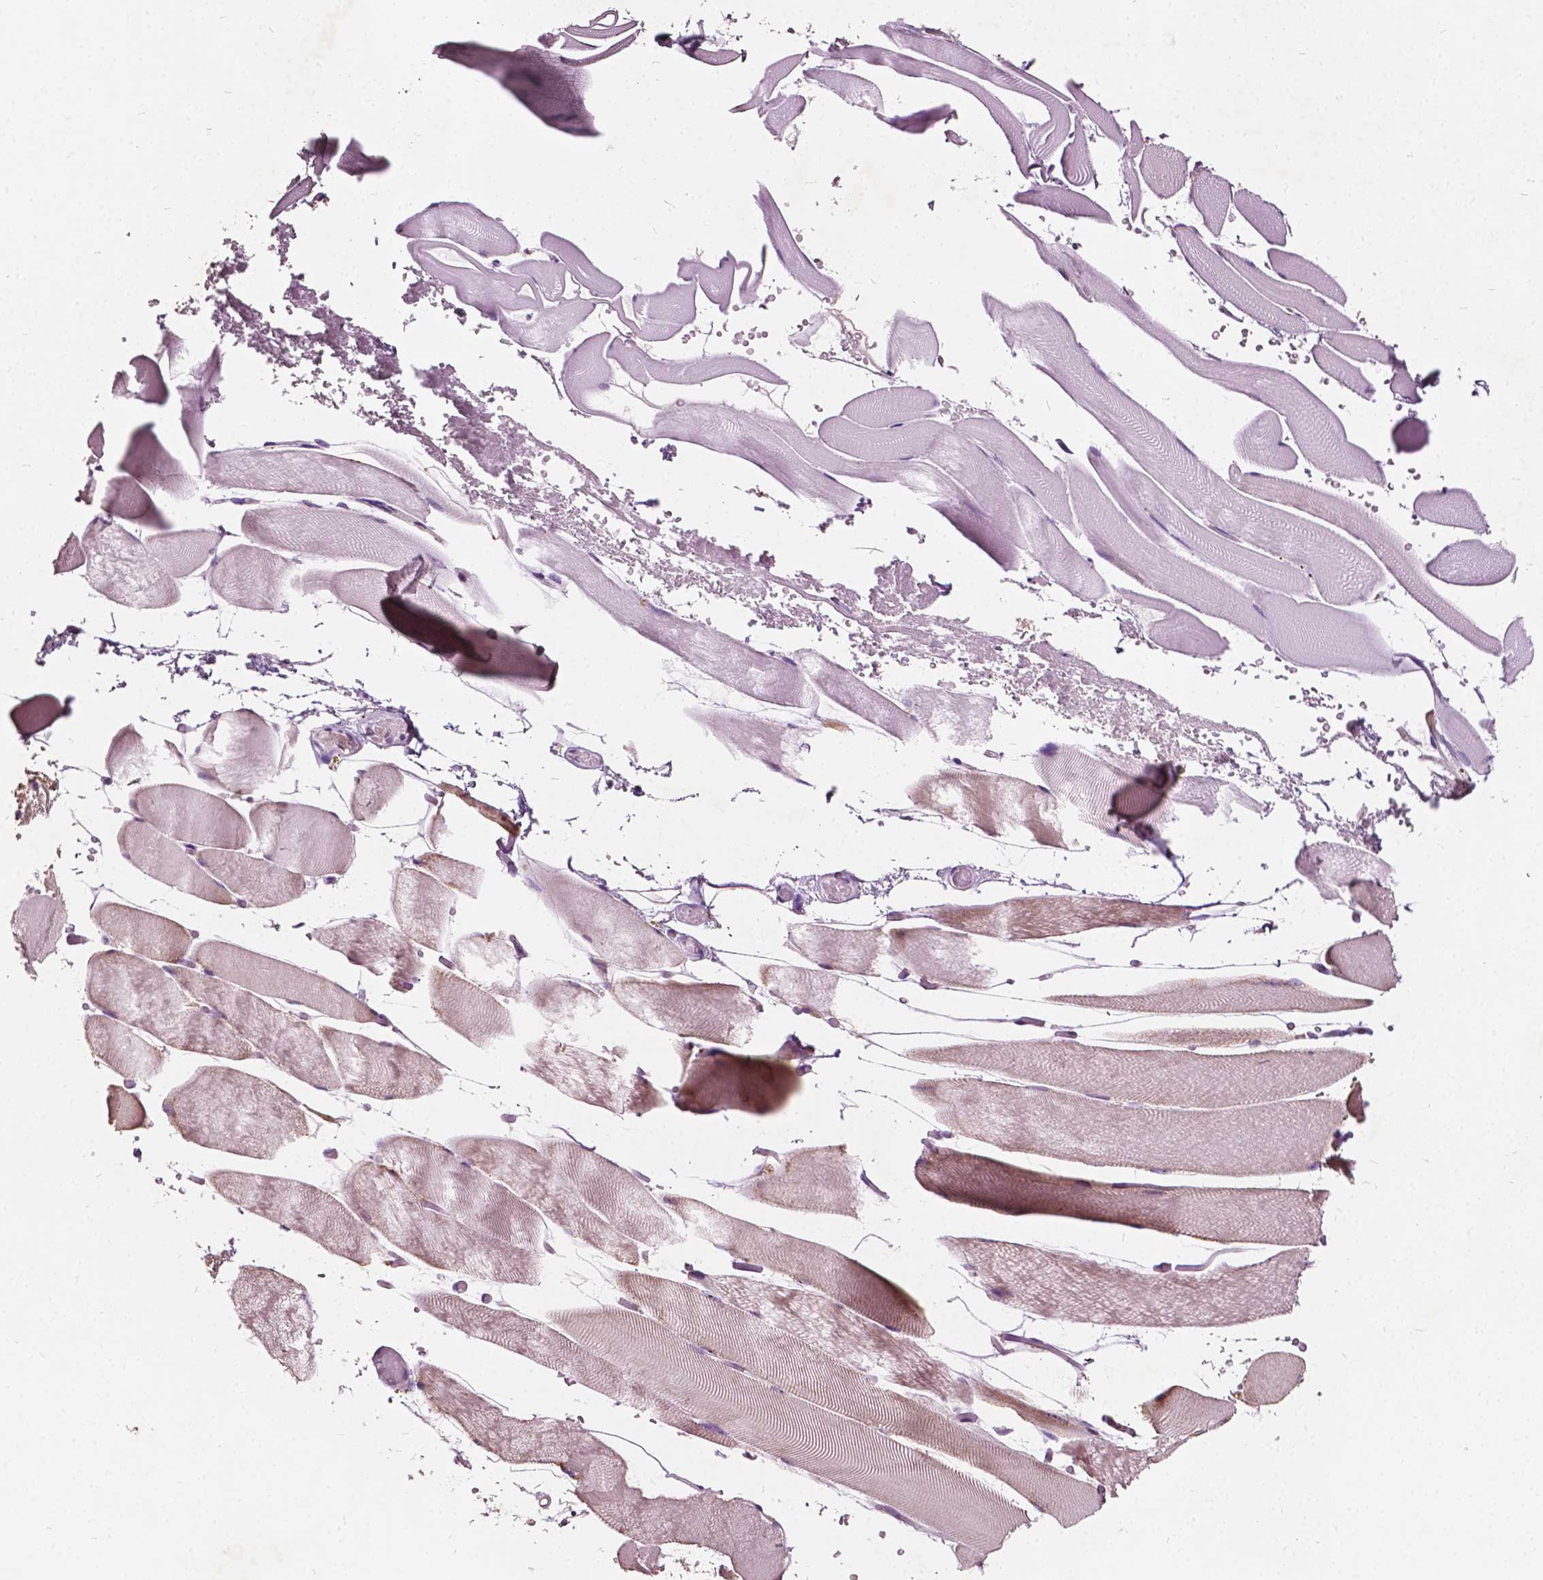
{"staining": {"intensity": "weak", "quantity": ">75%", "location": "cytoplasmic/membranous"}, "tissue": "skeletal muscle", "cell_type": "Myocytes", "image_type": "normal", "snomed": [{"axis": "morphology", "description": "Normal tissue, NOS"}, {"axis": "topography", "description": "Skeletal muscle"}], "caption": "The photomicrograph shows immunohistochemical staining of unremarkable skeletal muscle. There is weak cytoplasmic/membranous staining is seen in about >75% of myocytes. The staining was performed using DAB to visualize the protein expression in brown, while the nuclei were stained in blue with hematoxylin (Magnification: 20x).", "gene": "ODF3L2", "patient": {"sex": "female", "age": 37}}